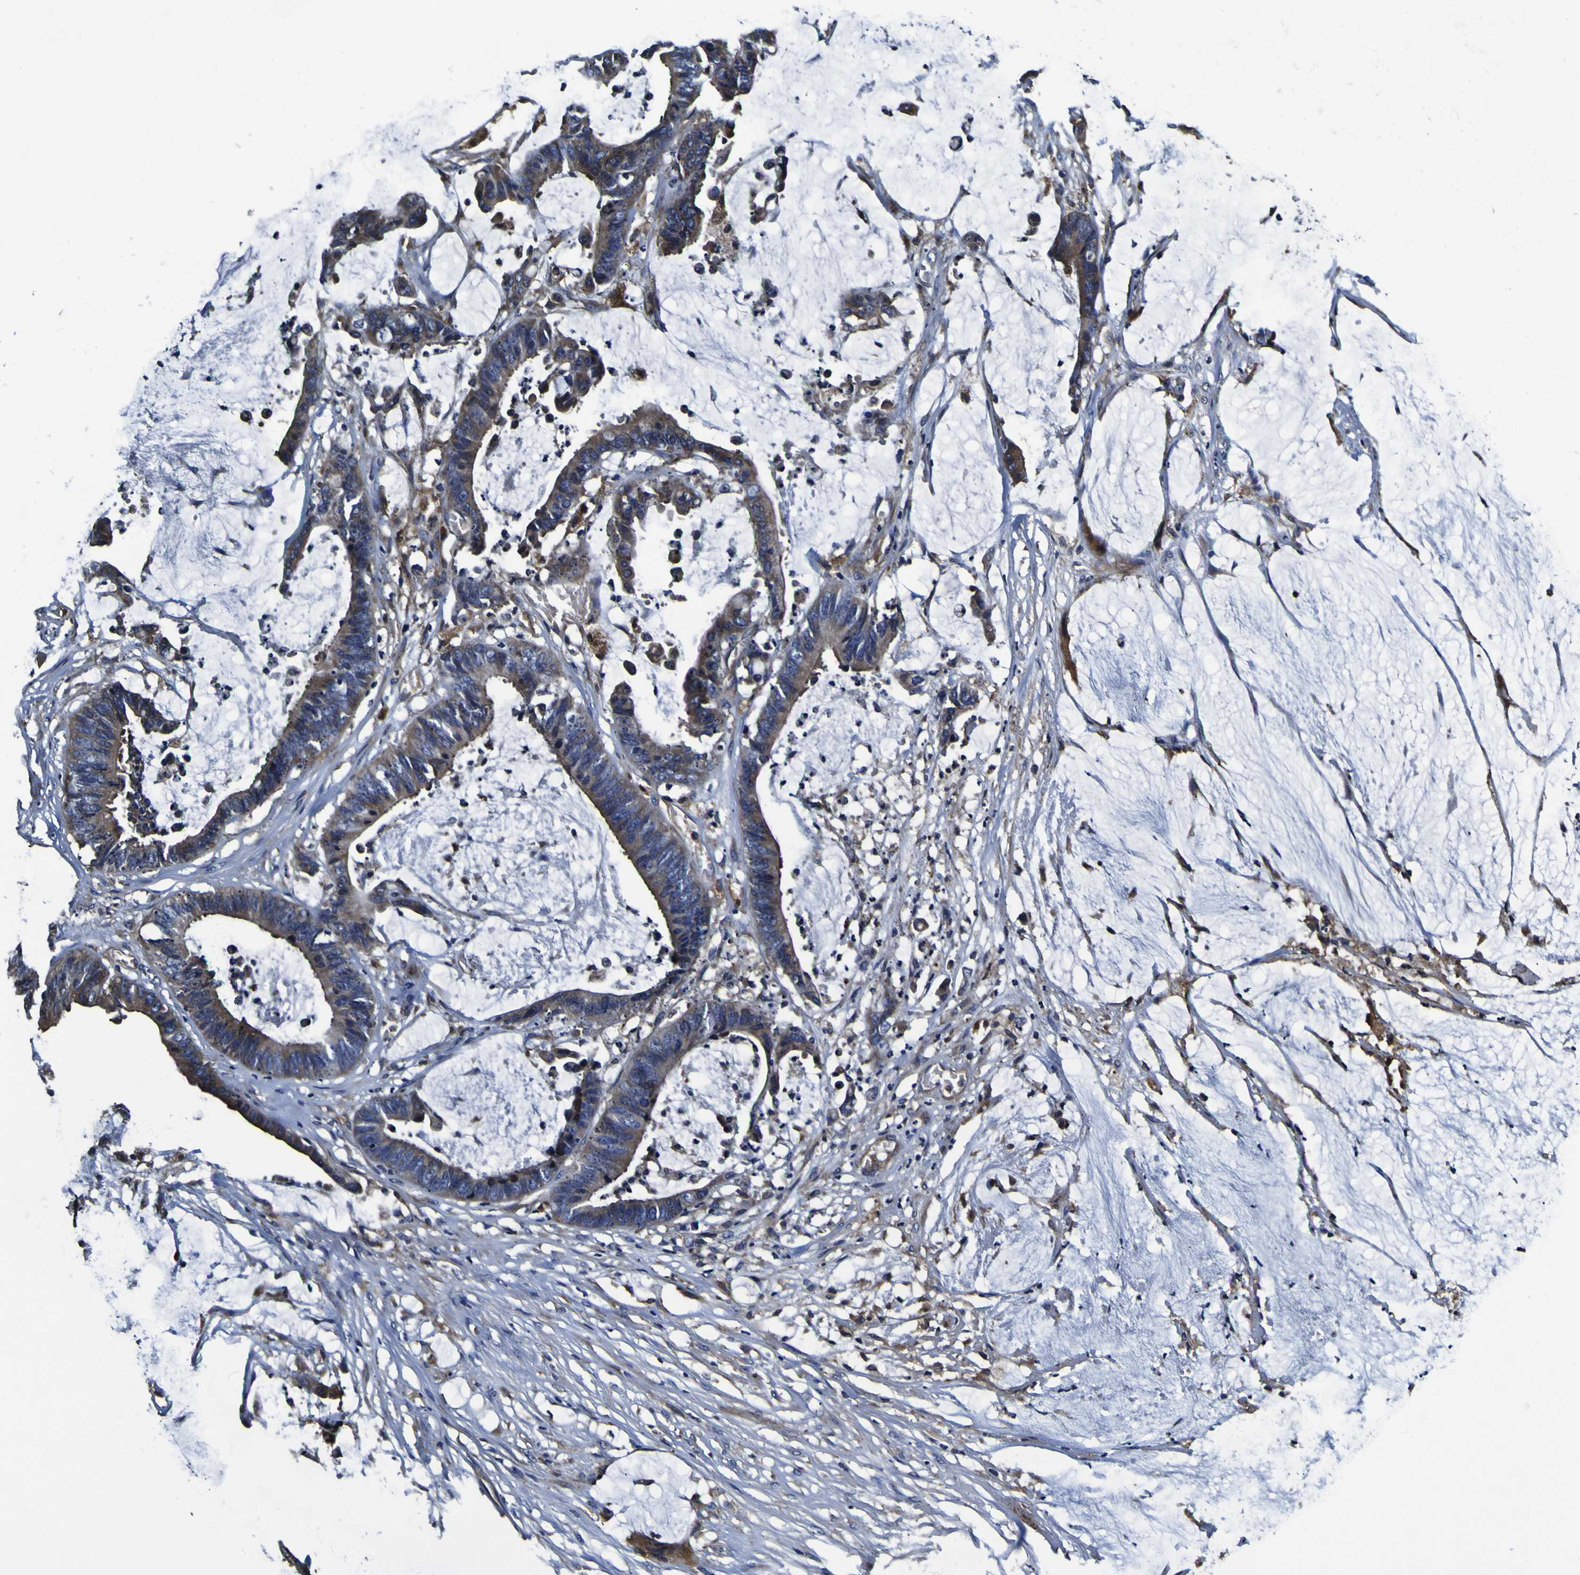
{"staining": {"intensity": "moderate", "quantity": "25%-75%", "location": "cytoplasmic/membranous"}, "tissue": "colorectal cancer", "cell_type": "Tumor cells", "image_type": "cancer", "snomed": [{"axis": "morphology", "description": "Adenocarcinoma, NOS"}, {"axis": "topography", "description": "Rectum"}], "caption": "Protein staining demonstrates moderate cytoplasmic/membranous staining in about 25%-75% of tumor cells in colorectal cancer. (Brightfield microscopy of DAB IHC at high magnification).", "gene": "GPX1", "patient": {"sex": "female", "age": 66}}